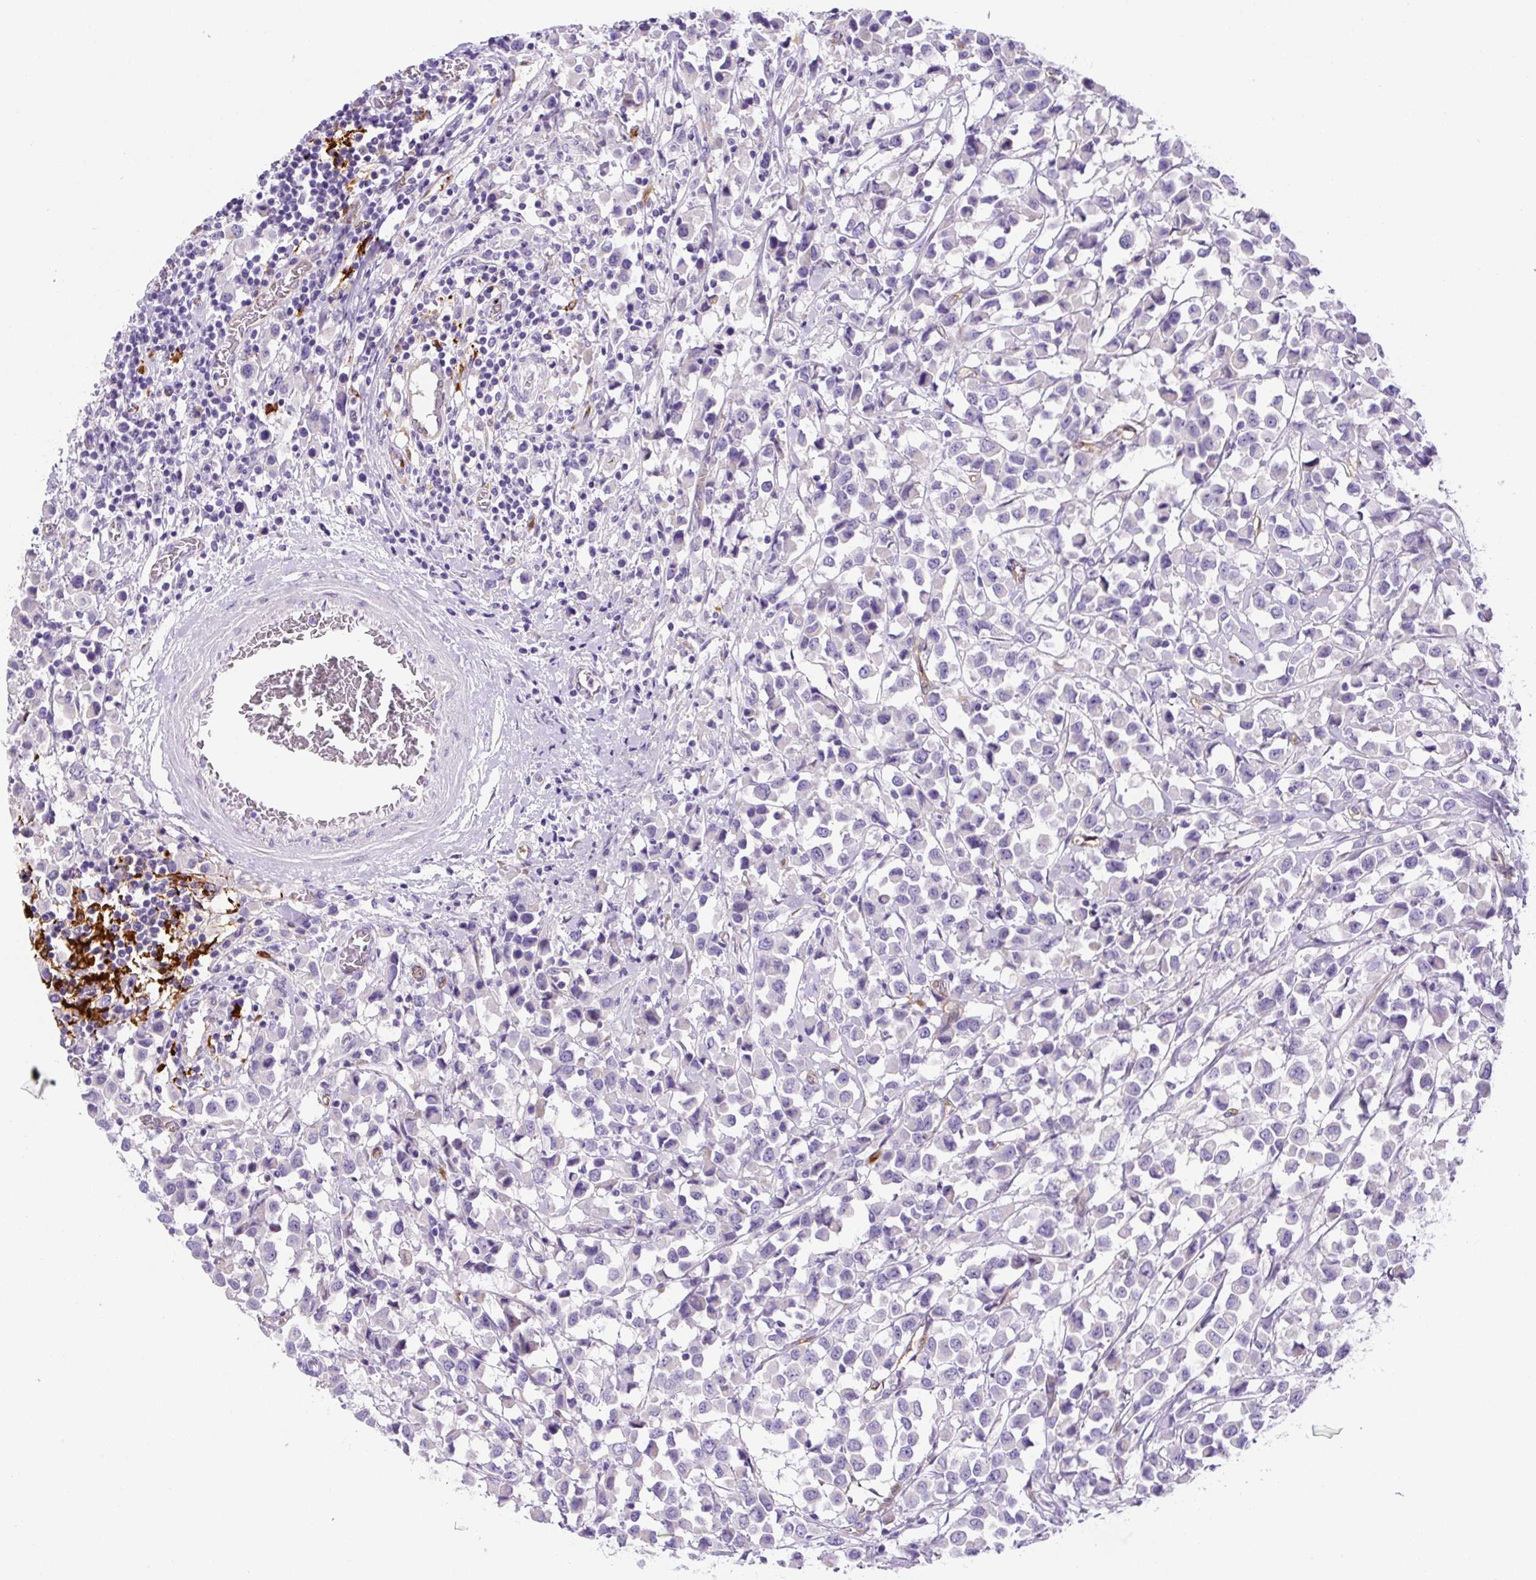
{"staining": {"intensity": "negative", "quantity": "none", "location": "none"}, "tissue": "breast cancer", "cell_type": "Tumor cells", "image_type": "cancer", "snomed": [{"axis": "morphology", "description": "Duct carcinoma"}, {"axis": "topography", "description": "Breast"}], "caption": "Immunohistochemistry of human invasive ductal carcinoma (breast) shows no positivity in tumor cells.", "gene": "ASB4", "patient": {"sex": "female", "age": 61}}